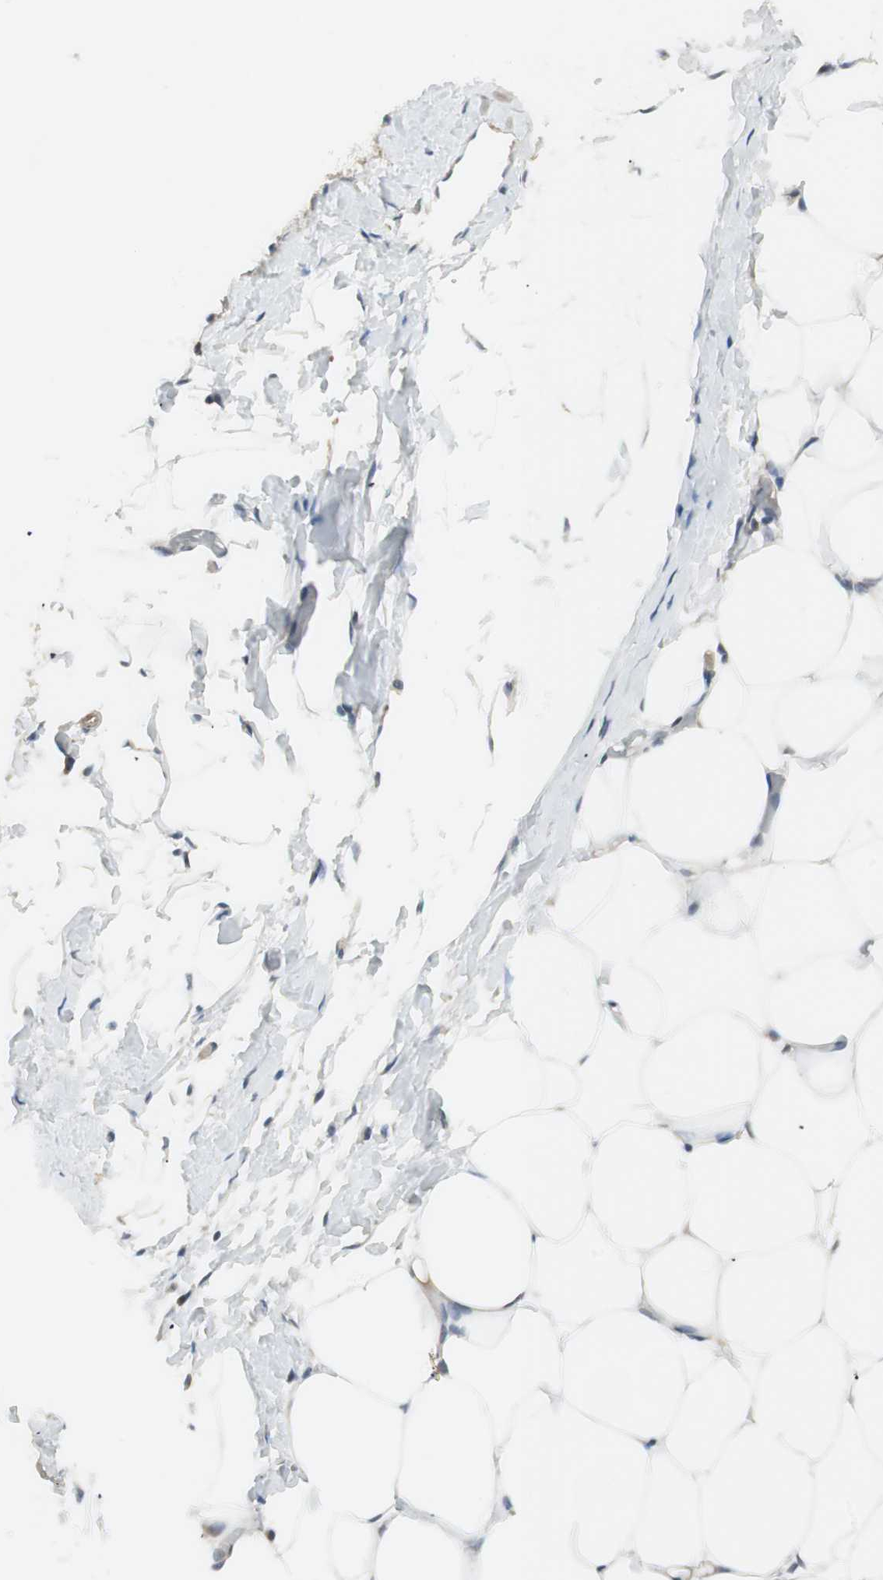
{"staining": {"intensity": "weak", "quantity": "25%-75%", "location": "cytoplasmic/membranous"}, "tissue": "adipose tissue", "cell_type": "Adipocytes", "image_type": "normal", "snomed": [{"axis": "morphology", "description": "Normal tissue, NOS"}, {"axis": "topography", "description": "Breast"}, {"axis": "topography", "description": "Adipose tissue"}], "caption": "Immunohistochemistry (IHC) staining of unremarkable adipose tissue, which demonstrates low levels of weak cytoplasmic/membranous staining in approximately 25%-75% of adipocytes indicating weak cytoplasmic/membranous protein positivity. The staining was performed using DAB (3,3'-diaminobenzidine) (brown) for protein detection and nuclei were counterstained in hematoxylin (blue).", "gene": "ITGB4", "patient": {"sex": "female", "age": 25}}